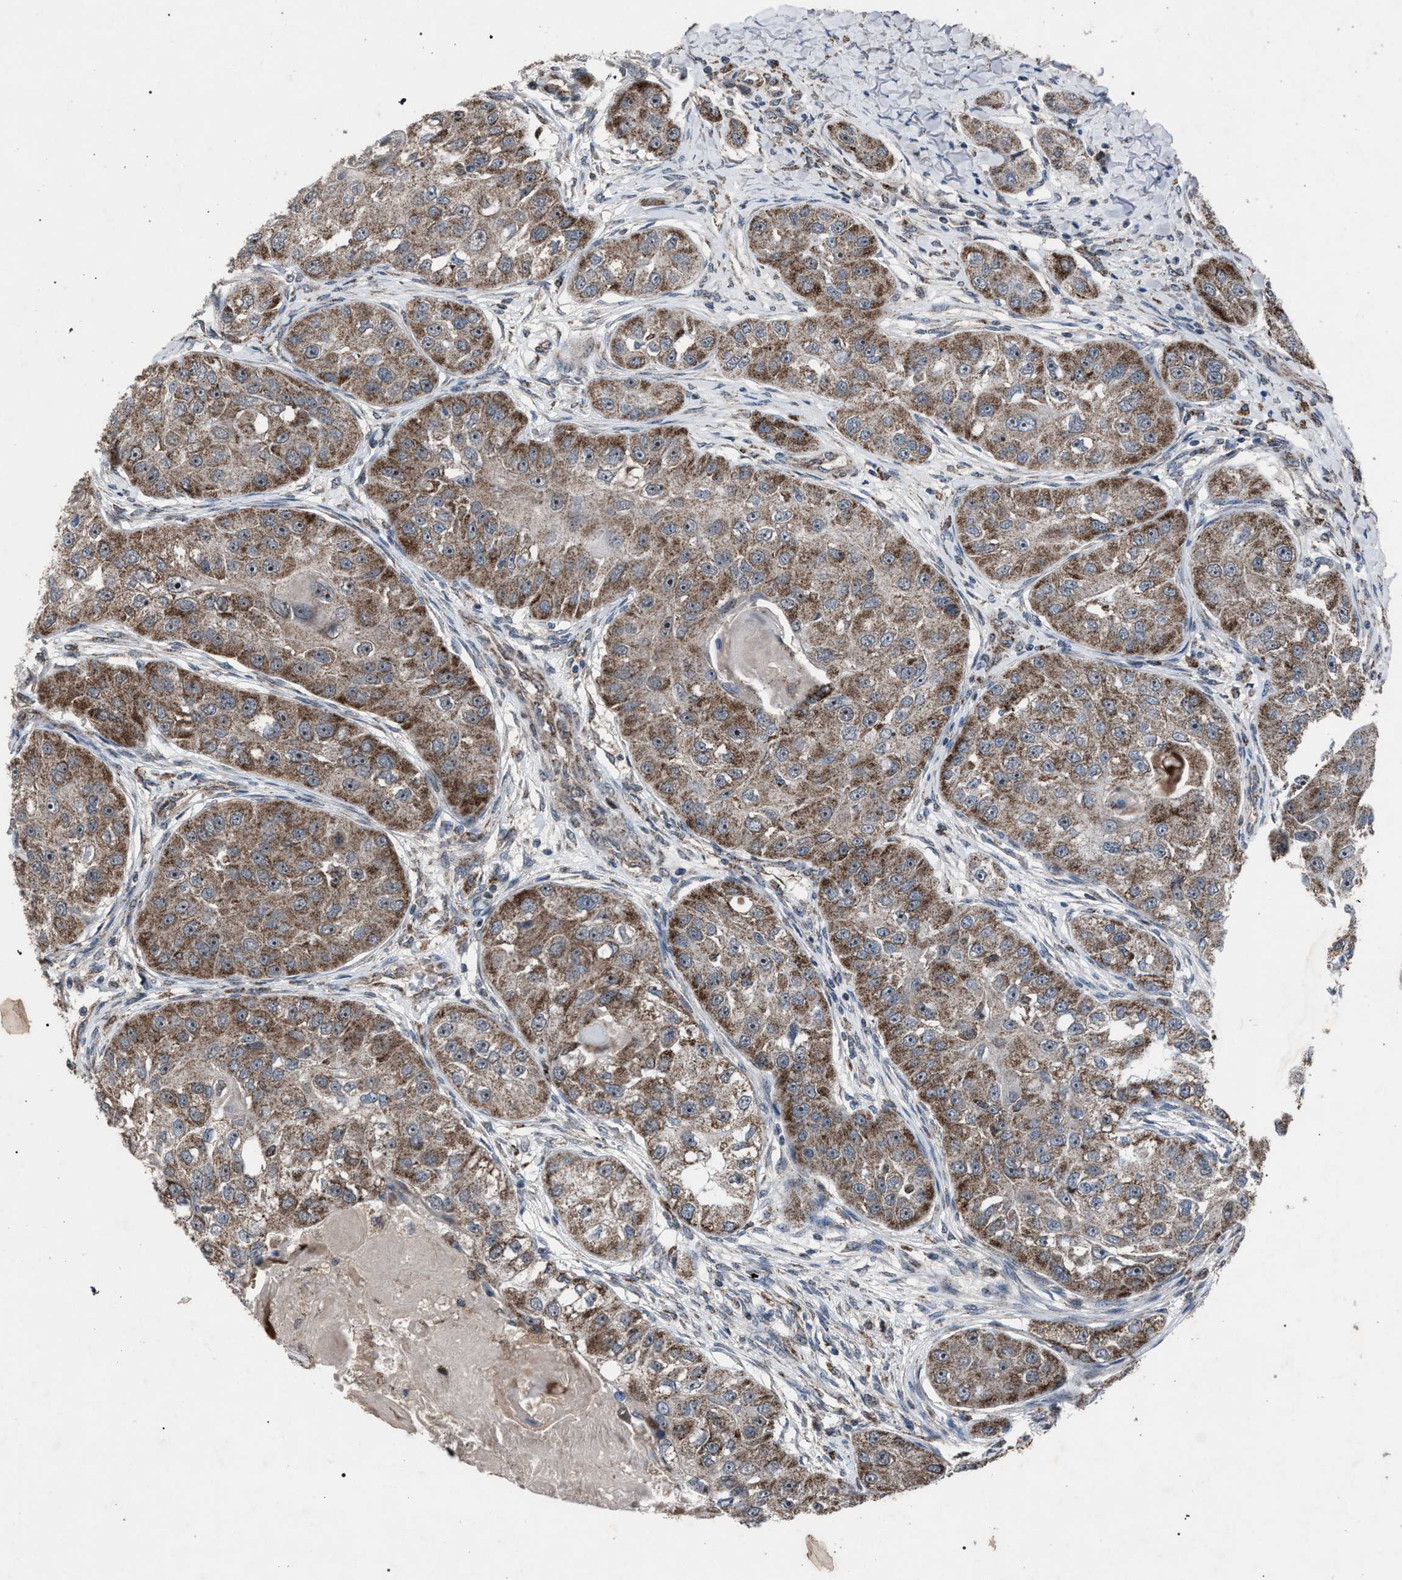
{"staining": {"intensity": "moderate", "quantity": ">75%", "location": "cytoplasmic/membranous,nuclear"}, "tissue": "head and neck cancer", "cell_type": "Tumor cells", "image_type": "cancer", "snomed": [{"axis": "morphology", "description": "Normal tissue, NOS"}, {"axis": "morphology", "description": "Squamous cell carcinoma, NOS"}, {"axis": "topography", "description": "Skeletal muscle"}, {"axis": "topography", "description": "Head-Neck"}], "caption": "Moderate cytoplasmic/membranous and nuclear expression is identified in about >75% of tumor cells in squamous cell carcinoma (head and neck). The staining is performed using DAB brown chromogen to label protein expression. The nuclei are counter-stained blue using hematoxylin.", "gene": "HSD17B4", "patient": {"sex": "male", "age": 51}}